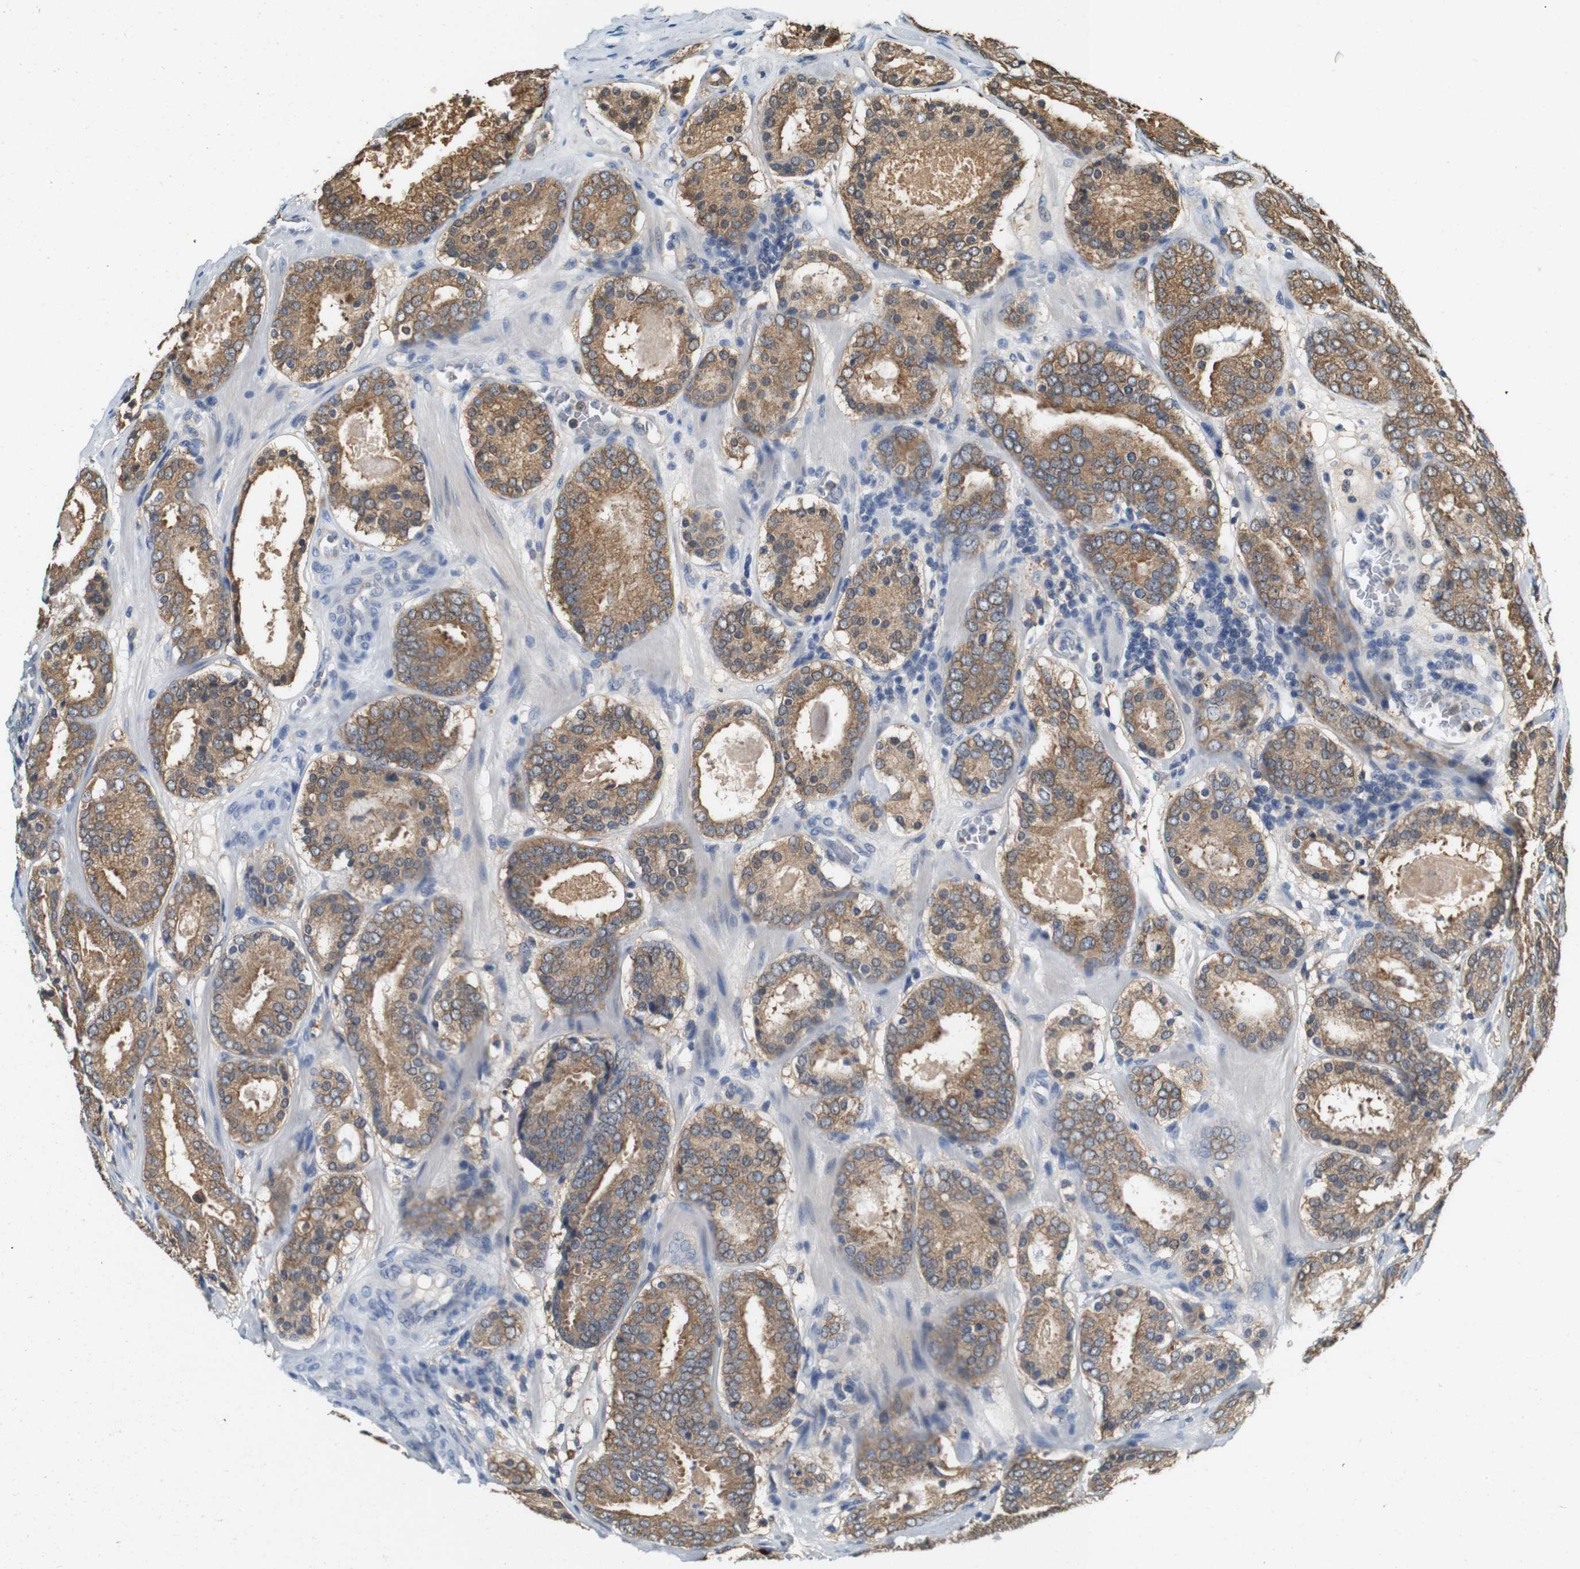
{"staining": {"intensity": "moderate", "quantity": ">75%", "location": "cytoplasmic/membranous"}, "tissue": "prostate cancer", "cell_type": "Tumor cells", "image_type": "cancer", "snomed": [{"axis": "morphology", "description": "Adenocarcinoma, Low grade"}, {"axis": "topography", "description": "Prostate"}], "caption": "Immunohistochemical staining of low-grade adenocarcinoma (prostate) demonstrates medium levels of moderate cytoplasmic/membranous protein staining in approximately >75% of tumor cells.", "gene": "NEBL", "patient": {"sex": "male", "age": 69}}